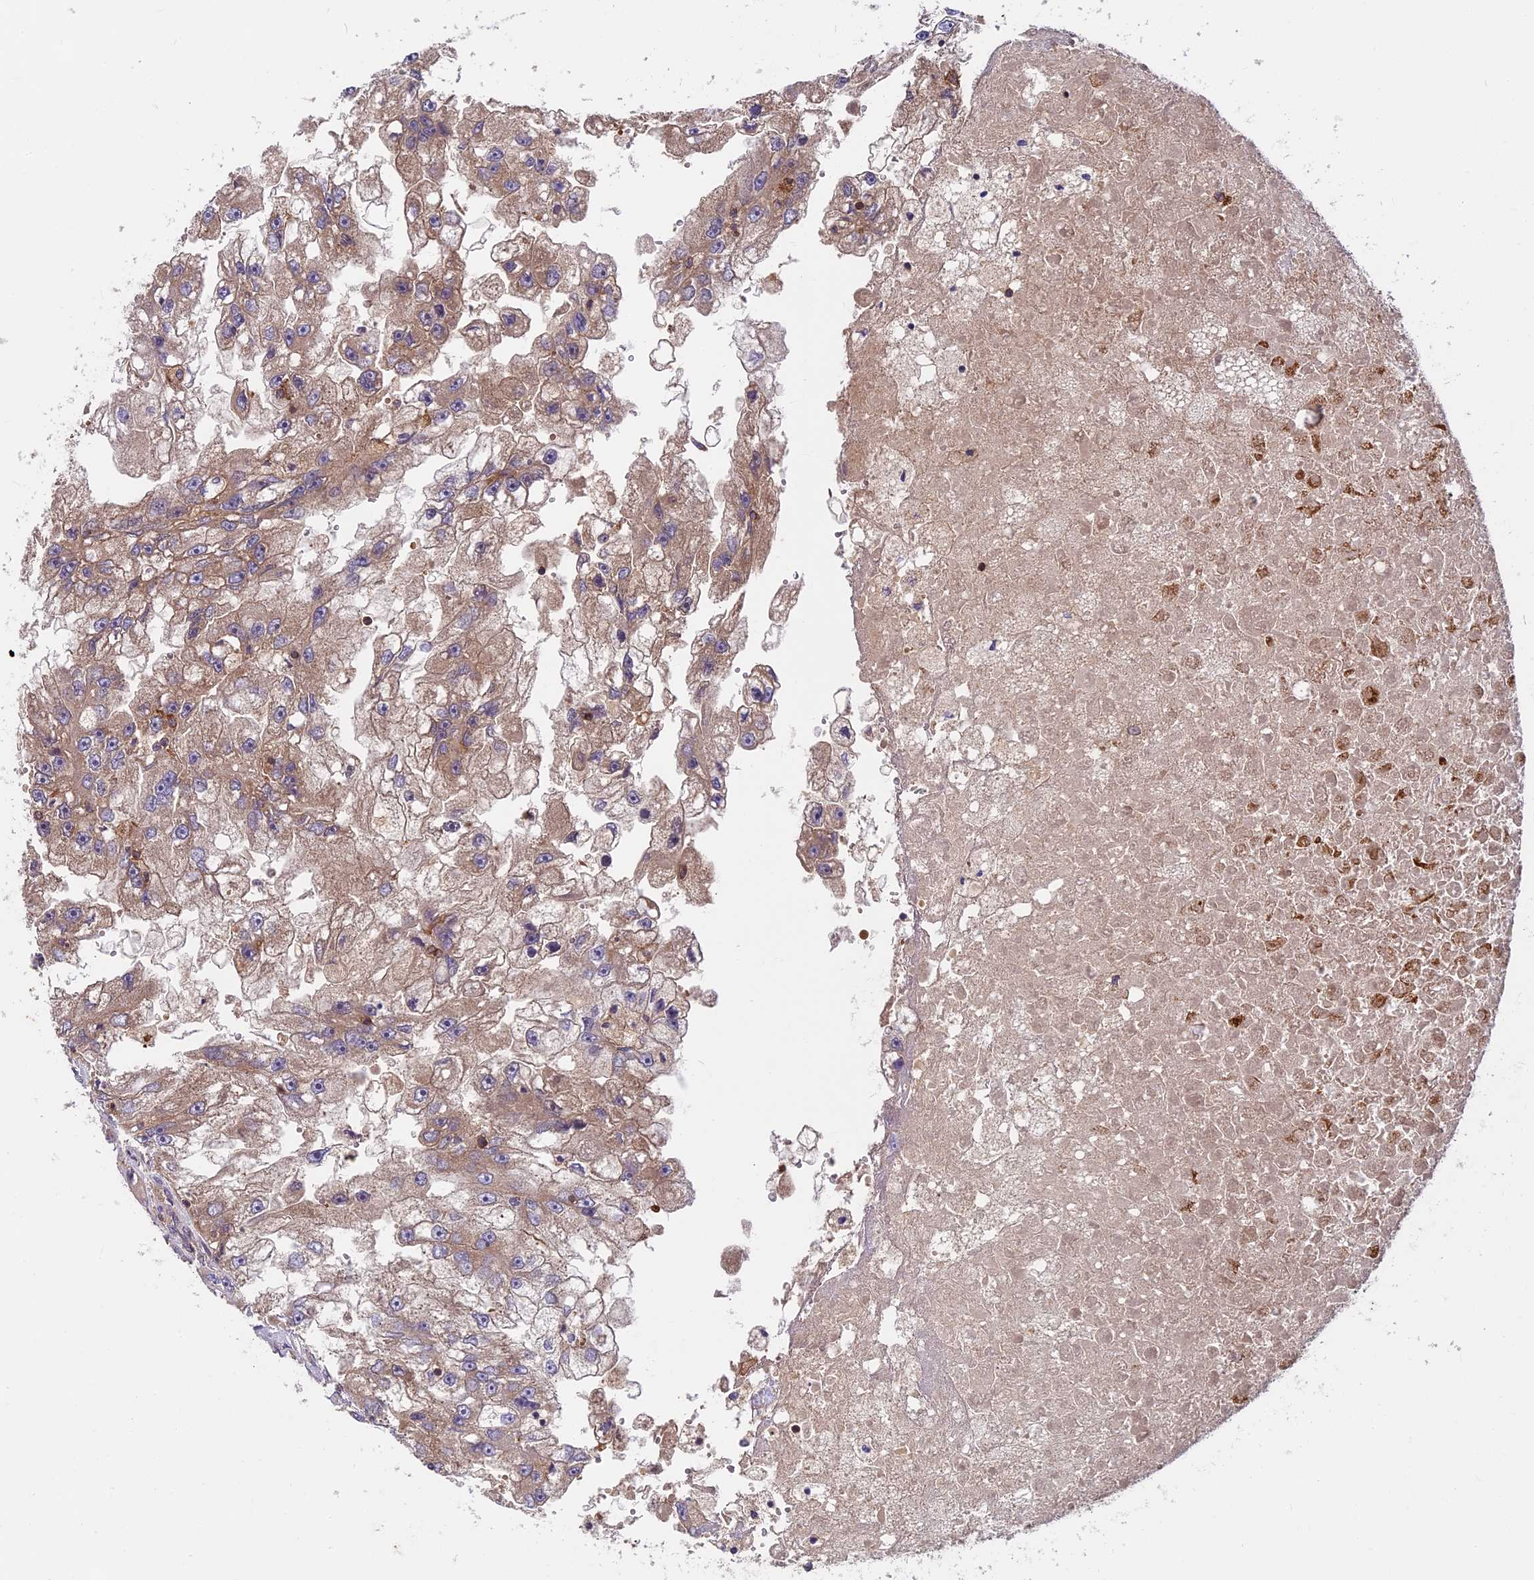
{"staining": {"intensity": "moderate", "quantity": "25%-75%", "location": "cytoplasmic/membranous"}, "tissue": "renal cancer", "cell_type": "Tumor cells", "image_type": "cancer", "snomed": [{"axis": "morphology", "description": "Adenocarcinoma, NOS"}, {"axis": "topography", "description": "Kidney"}], "caption": "Adenocarcinoma (renal) stained for a protein displays moderate cytoplasmic/membranous positivity in tumor cells.", "gene": "MYO9B", "patient": {"sex": "male", "age": 63}}